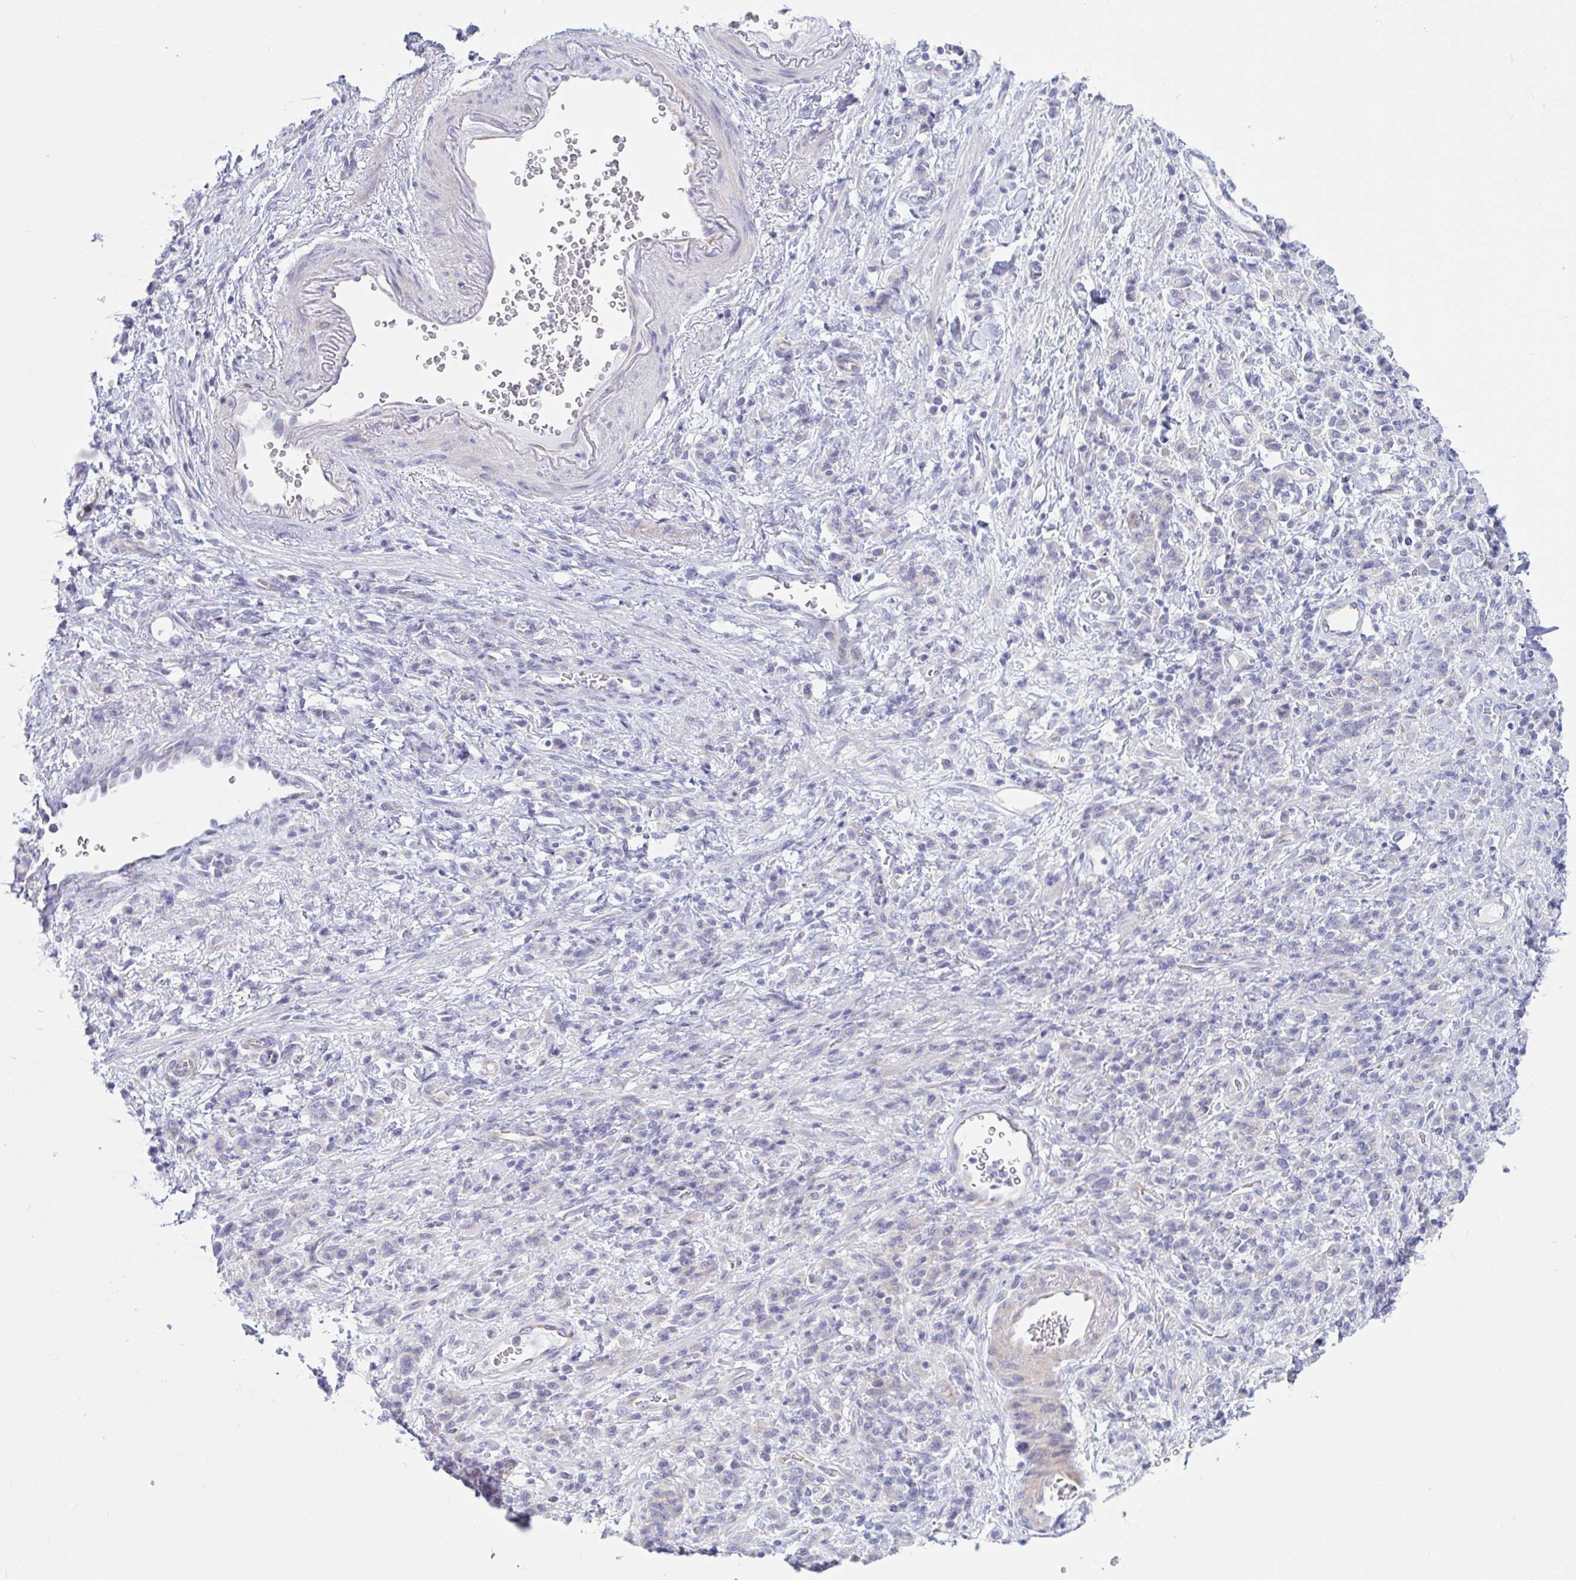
{"staining": {"intensity": "negative", "quantity": "none", "location": "none"}, "tissue": "stomach cancer", "cell_type": "Tumor cells", "image_type": "cancer", "snomed": [{"axis": "morphology", "description": "Adenocarcinoma, NOS"}, {"axis": "topography", "description": "Stomach"}], "caption": "This image is of stomach cancer (adenocarcinoma) stained with IHC to label a protein in brown with the nuclei are counter-stained blue. There is no staining in tumor cells. (DAB (3,3'-diaminobenzidine) immunohistochemistry with hematoxylin counter stain).", "gene": "TNNI2", "patient": {"sex": "male", "age": 77}}